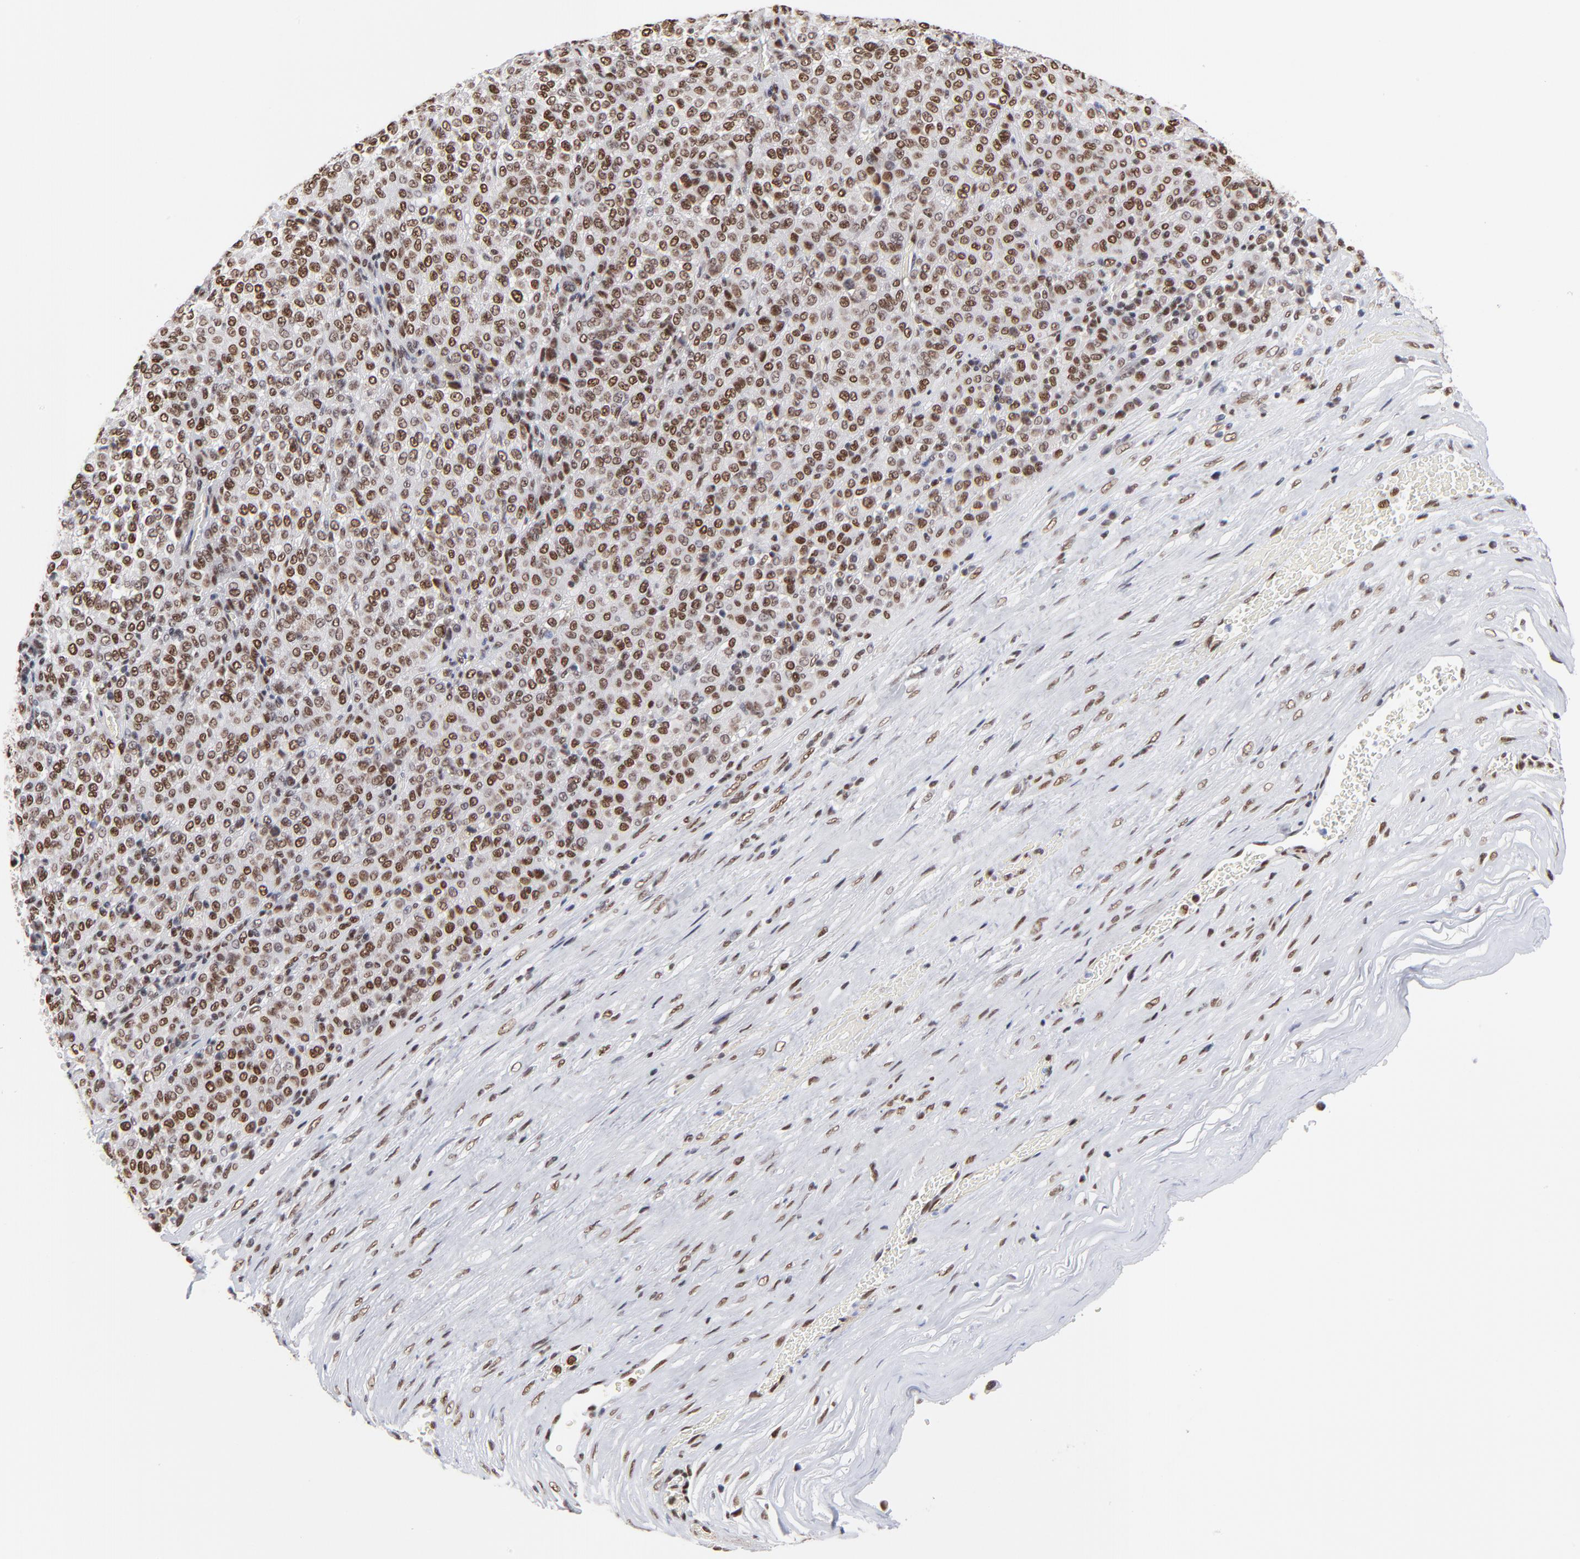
{"staining": {"intensity": "moderate", "quantity": ">75%", "location": "nuclear"}, "tissue": "melanoma", "cell_type": "Tumor cells", "image_type": "cancer", "snomed": [{"axis": "morphology", "description": "Malignant melanoma, Metastatic site"}, {"axis": "topography", "description": "Pancreas"}], "caption": "There is medium levels of moderate nuclear staining in tumor cells of malignant melanoma (metastatic site), as demonstrated by immunohistochemical staining (brown color).", "gene": "ZMYM3", "patient": {"sex": "female", "age": 30}}